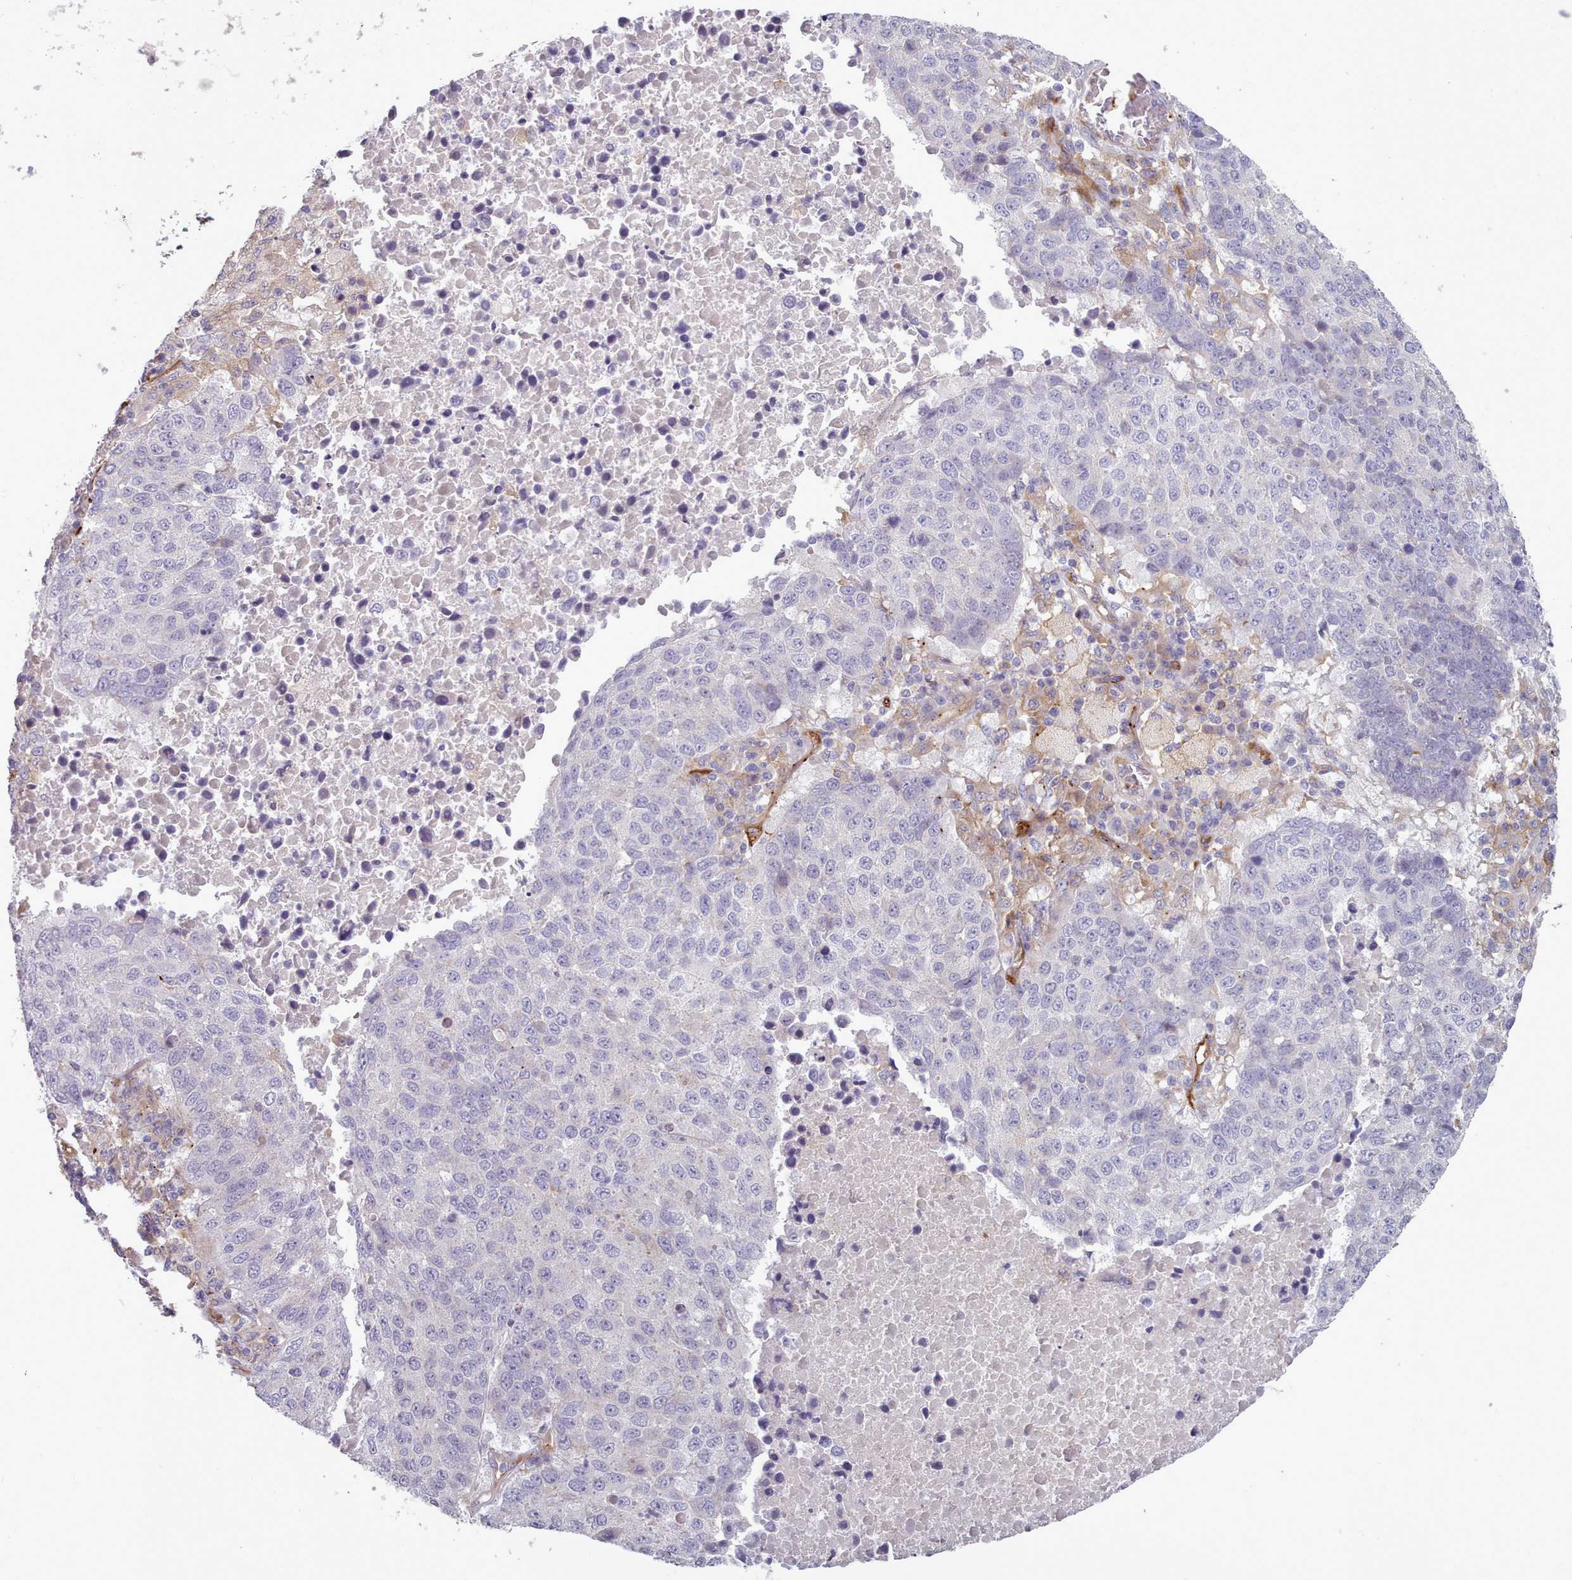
{"staining": {"intensity": "negative", "quantity": "none", "location": "none"}, "tissue": "lung cancer", "cell_type": "Tumor cells", "image_type": "cancer", "snomed": [{"axis": "morphology", "description": "Squamous cell carcinoma, NOS"}, {"axis": "topography", "description": "Lung"}], "caption": "High power microscopy histopathology image of an immunohistochemistry histopathology image of lung squamous cell carcinoma, revealing no significant positivity in tumor cells. (Immunohistochemistry, brightfield microscopy, high magnification).", "gene": "CD300LF", "patient": {"sex": "male", "age": 73}}